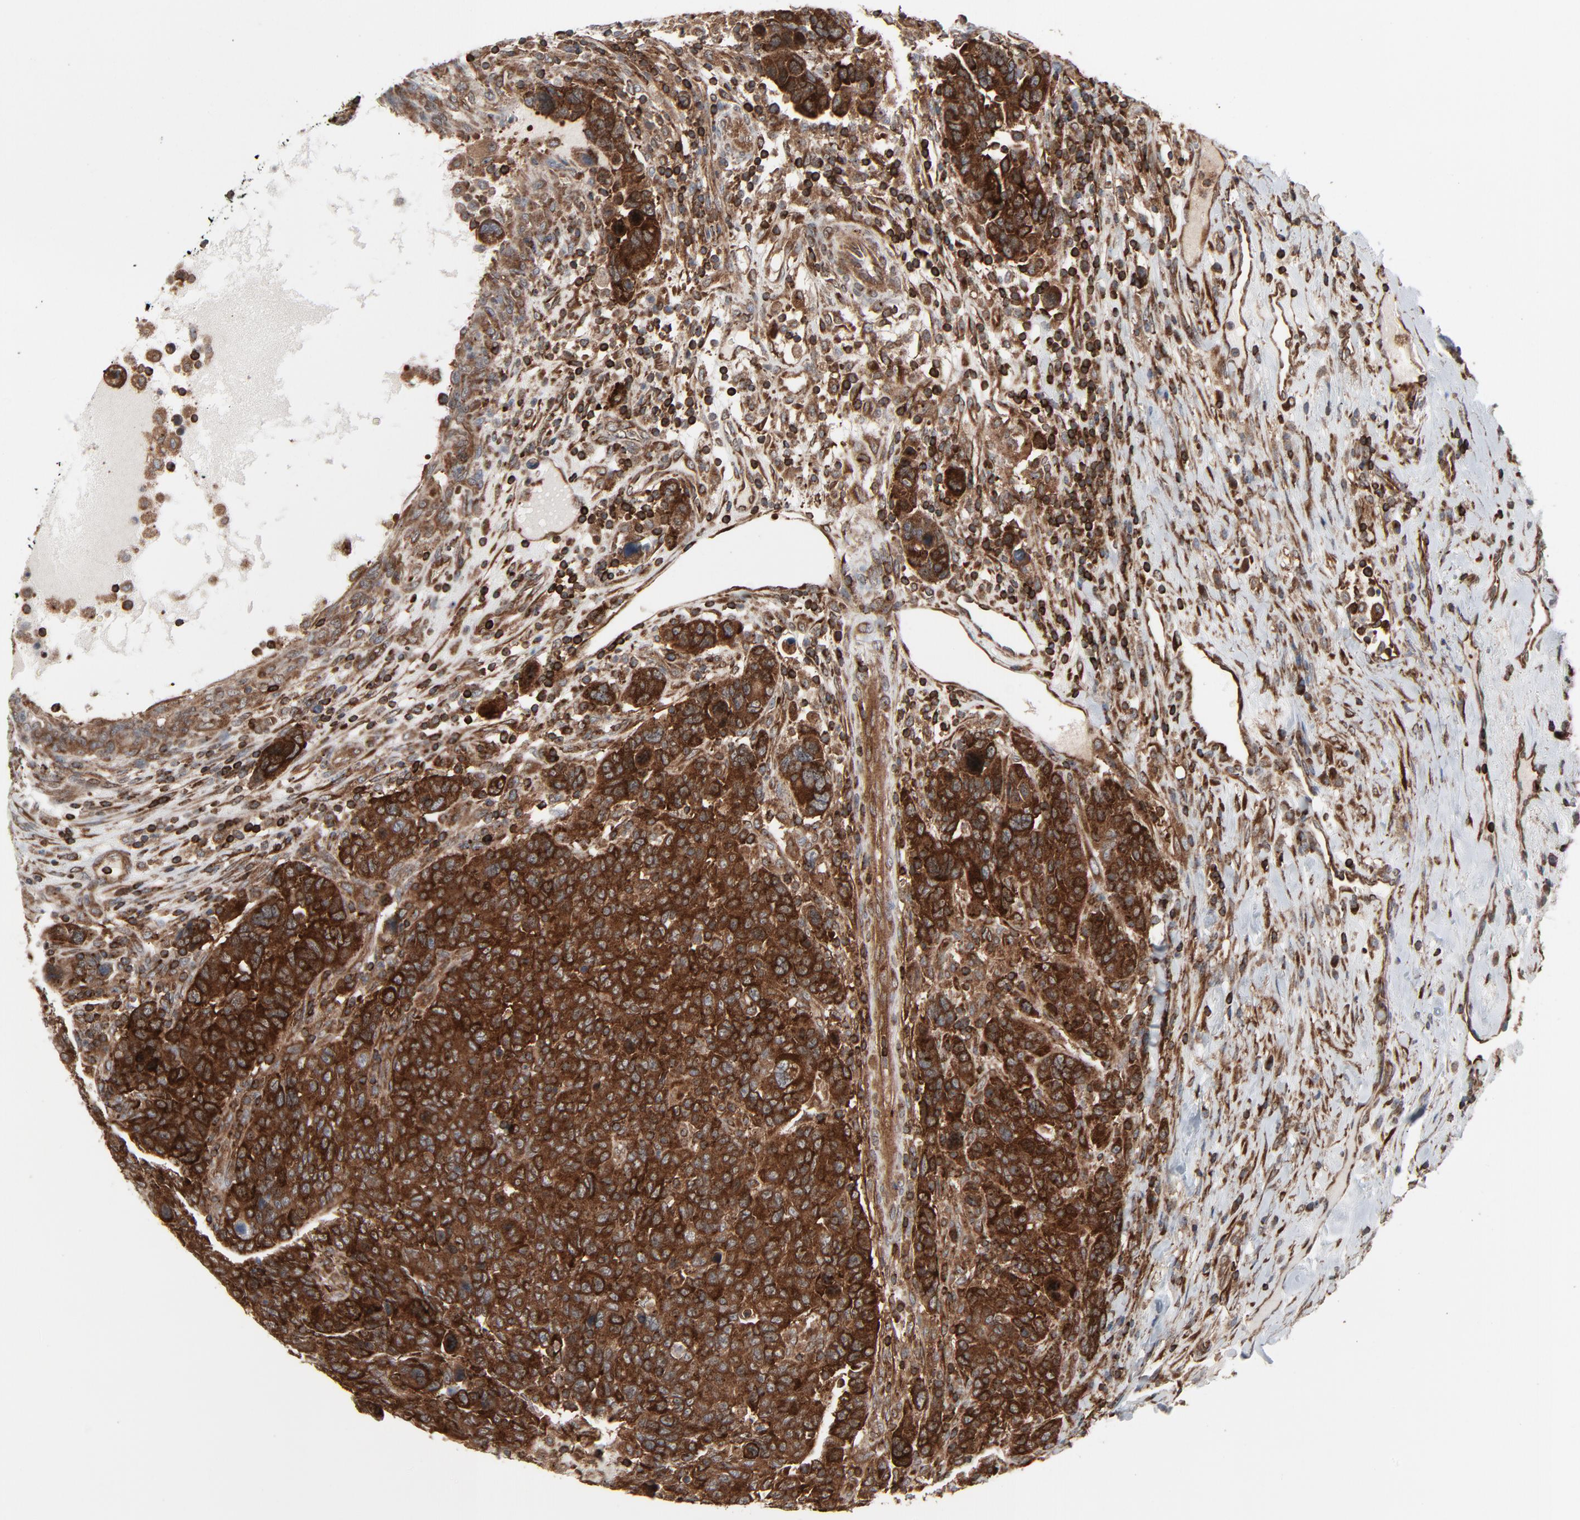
{"staining": {"intensity": "strong", "quantity": ">75%", "location": "cytoplasmic/membranous"}, "tissue": "breast cancer", "cell_type": "Tumor cells", "image_type": "cancer", "snomed": [{"axis": "morphology", "description": "Duct carcinoma"}, {"axis": "topography", "description": "Breast"}], "caption": "High-power microscopy captured an immunohistochemistry (IHC) histopathology image of breast invasive ductal carcinoma, revealing strong cytoplasmic/membranous expression in about >75% of tumor cells.", "gene": "OPTN", "patient": {"sex": "female", "age": 37}}